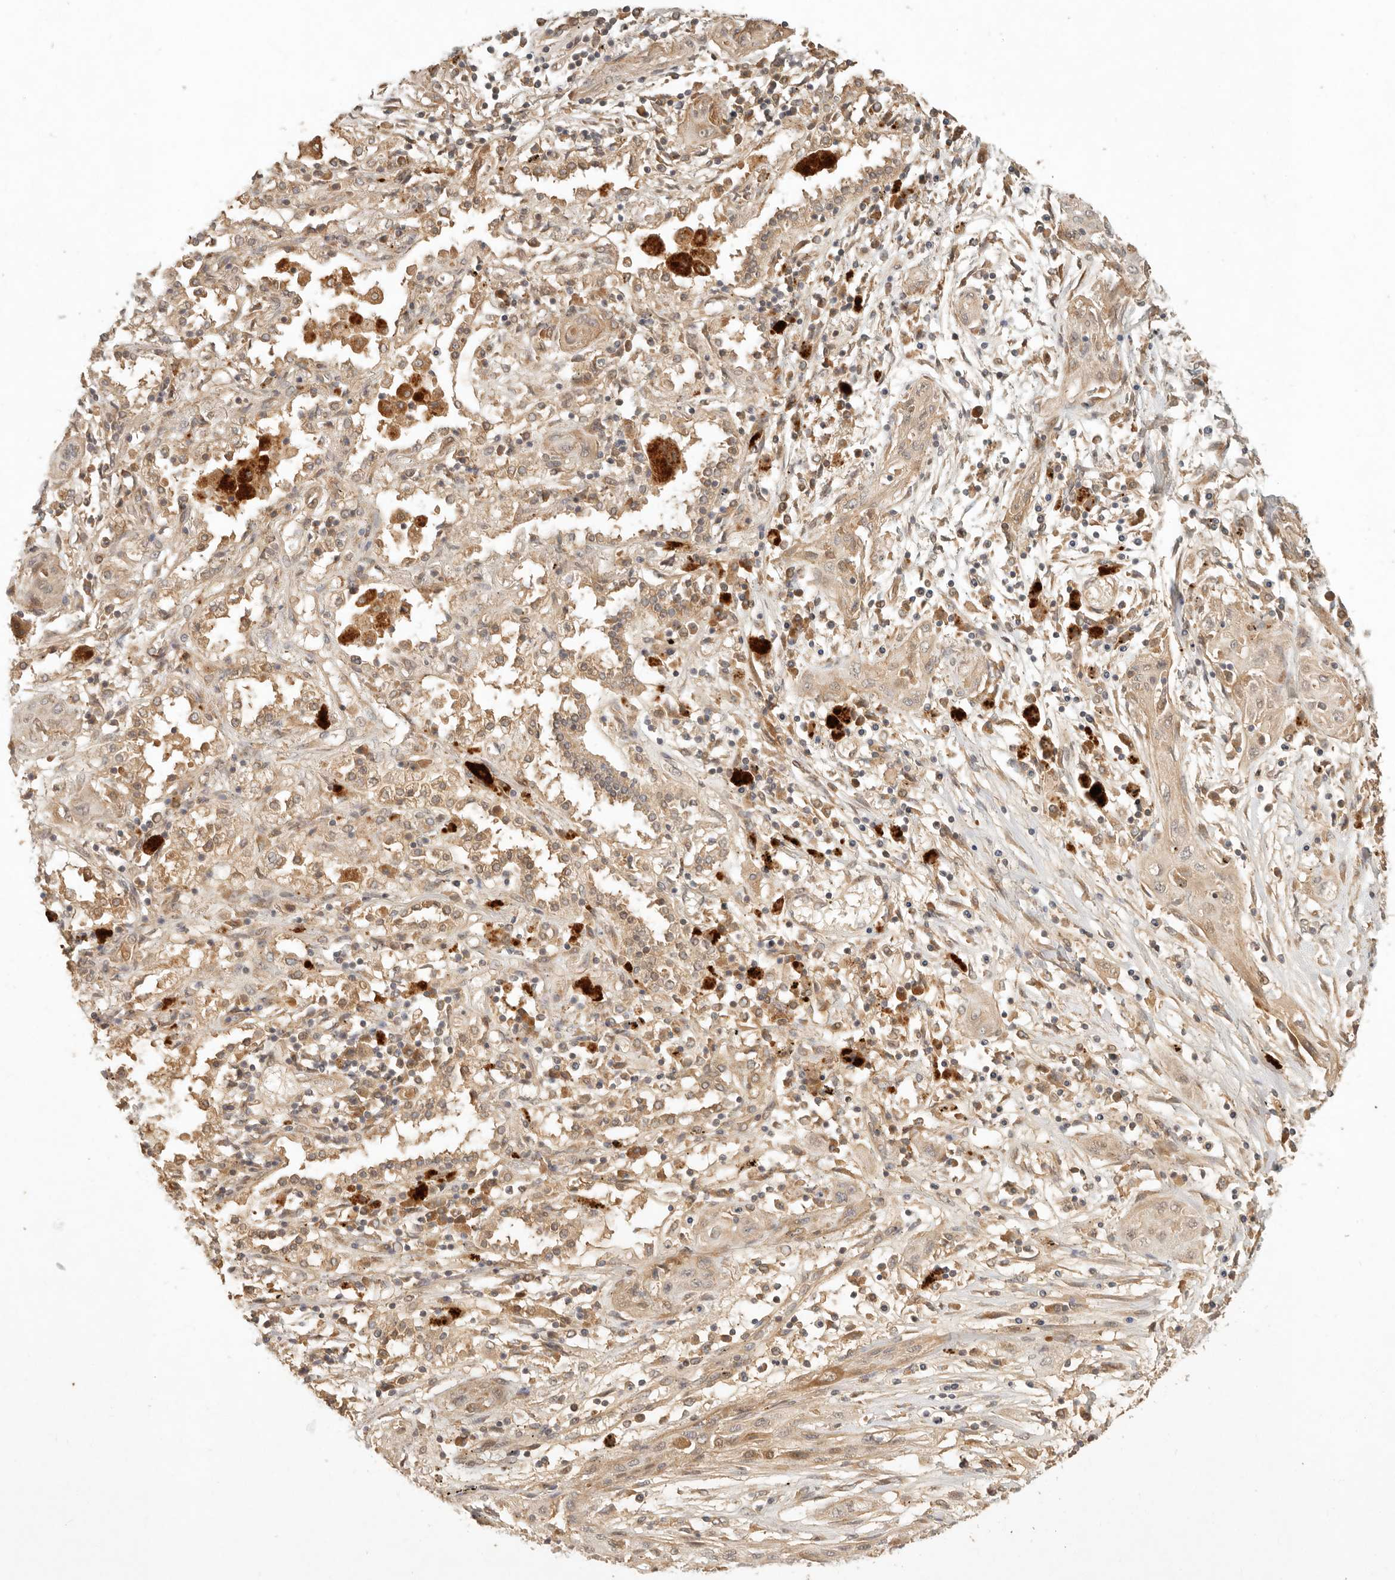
{"staining": {"intensity": "weak", "quantity": ">75%", "location": "cytoplasmic/membranous"}, "tissue": "lung cancer", "cell_type": "Tumor cells", "image_type": "cancer", "snomed": [{"axis": "morphology", "description": "Squamous cell carcinoma, NOS"}, {"axis": "topography", "description": "Lung"}], "caption": "Human lung cancer stained for a protein (brown) shows weak cytoplasmic/membranous positive positivity in approximately >75% of tumor cells.", "gene": "ANKRD61", "patient": {"sex": "female", "age": 47}}